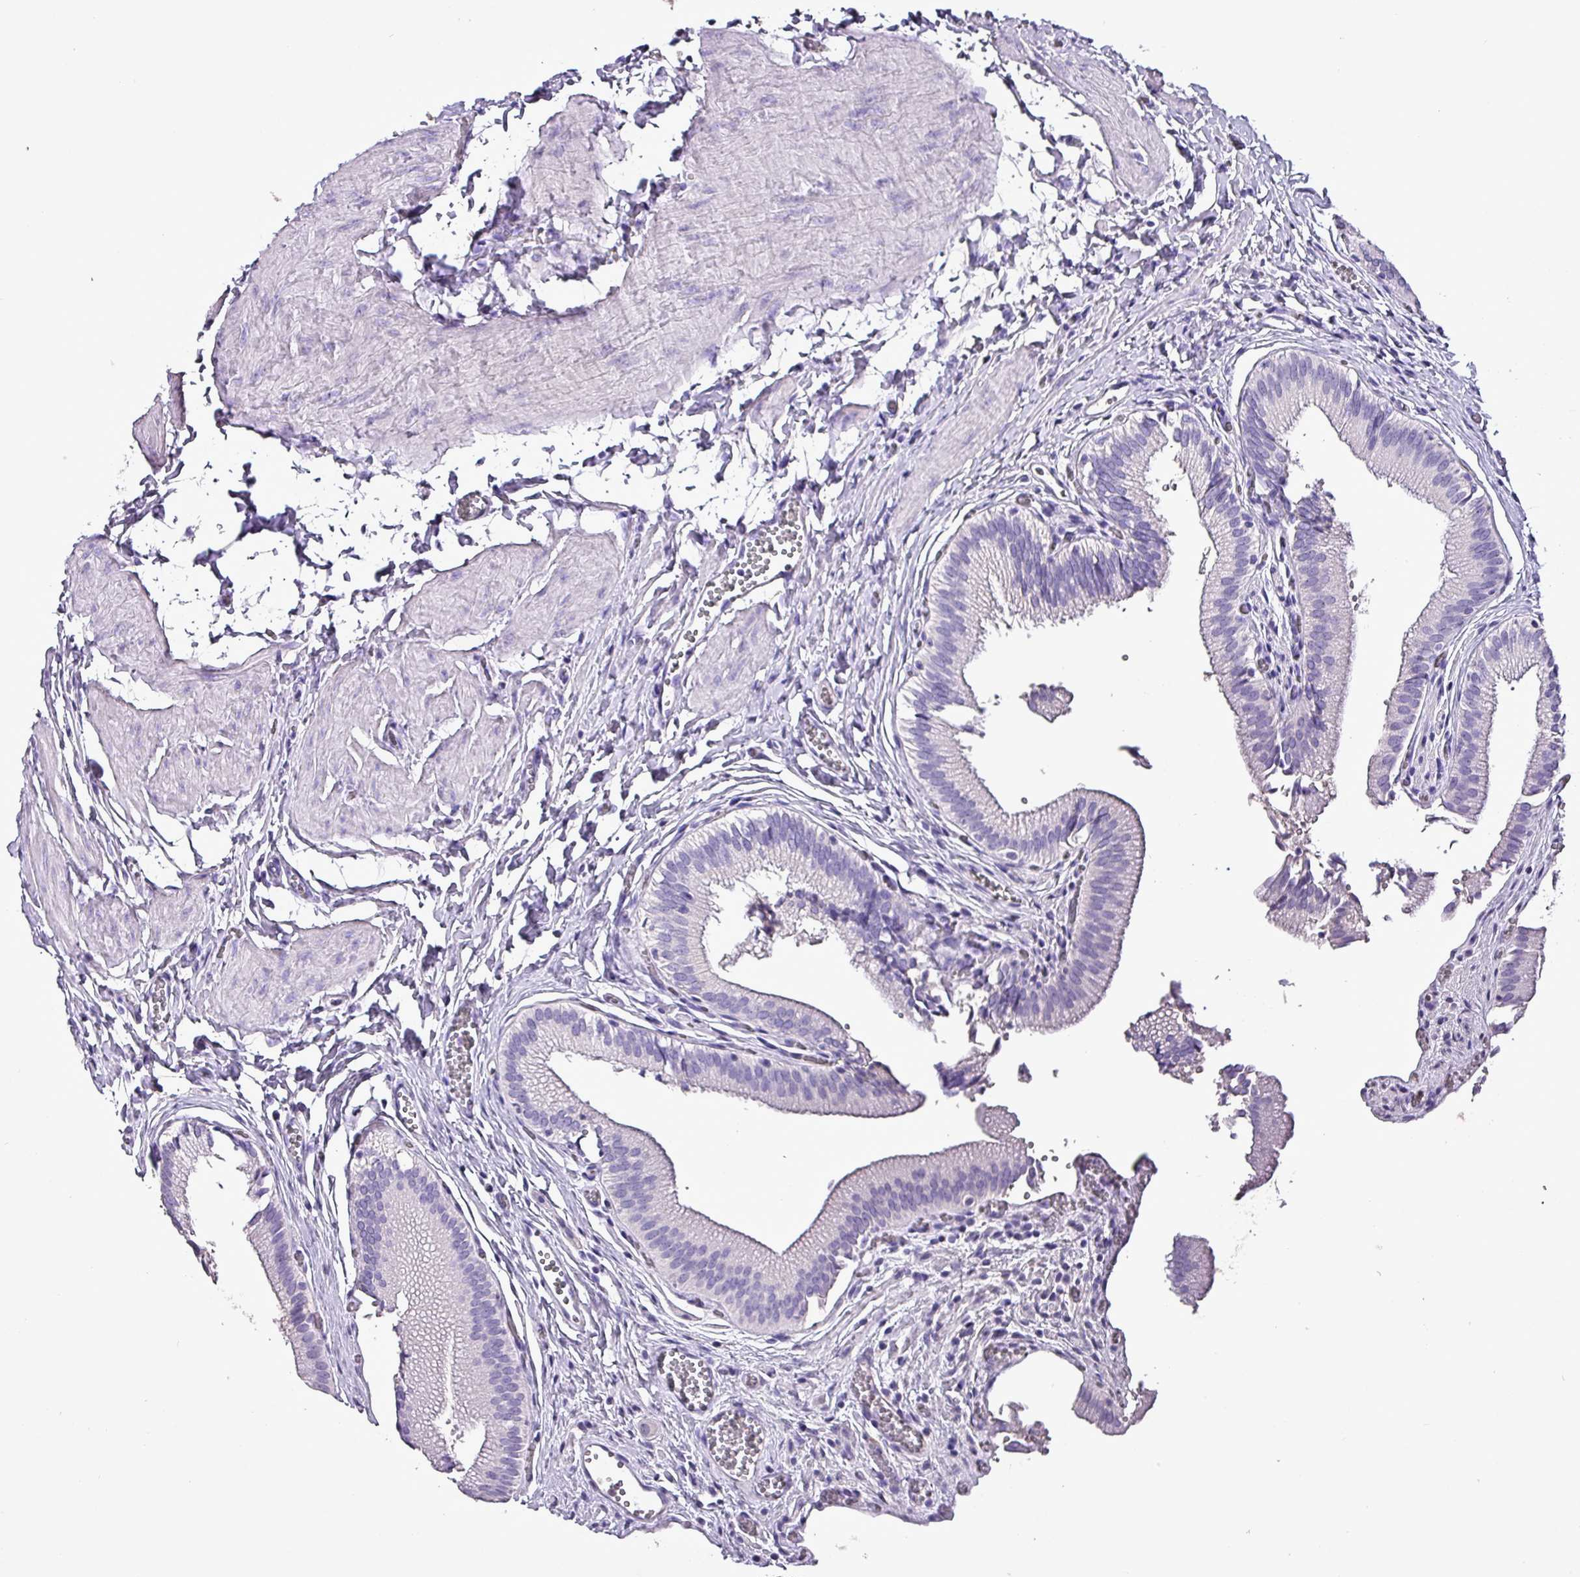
{"staining": {"intensity": "weak", "quantity": "<25%", "location": "cytoplasmic/membranous"}, "tissue": "gallbladder", "cell_type": "Glandular cells", "image_type": "normal", "snomed": [{"axis": "morphology", "description": "Normal tissue, NOS"}, {"axis": "topography", "description": "Gallbladder"}, {"axis": "topography", "description": "Peripheral nerve tissue"}], "caption": "This is a image of IHC staining of benign gallbladder, which shows no positivity in glandular cells.", "gene": "HPR", "patient": {"sex": "male", "age": 17}}